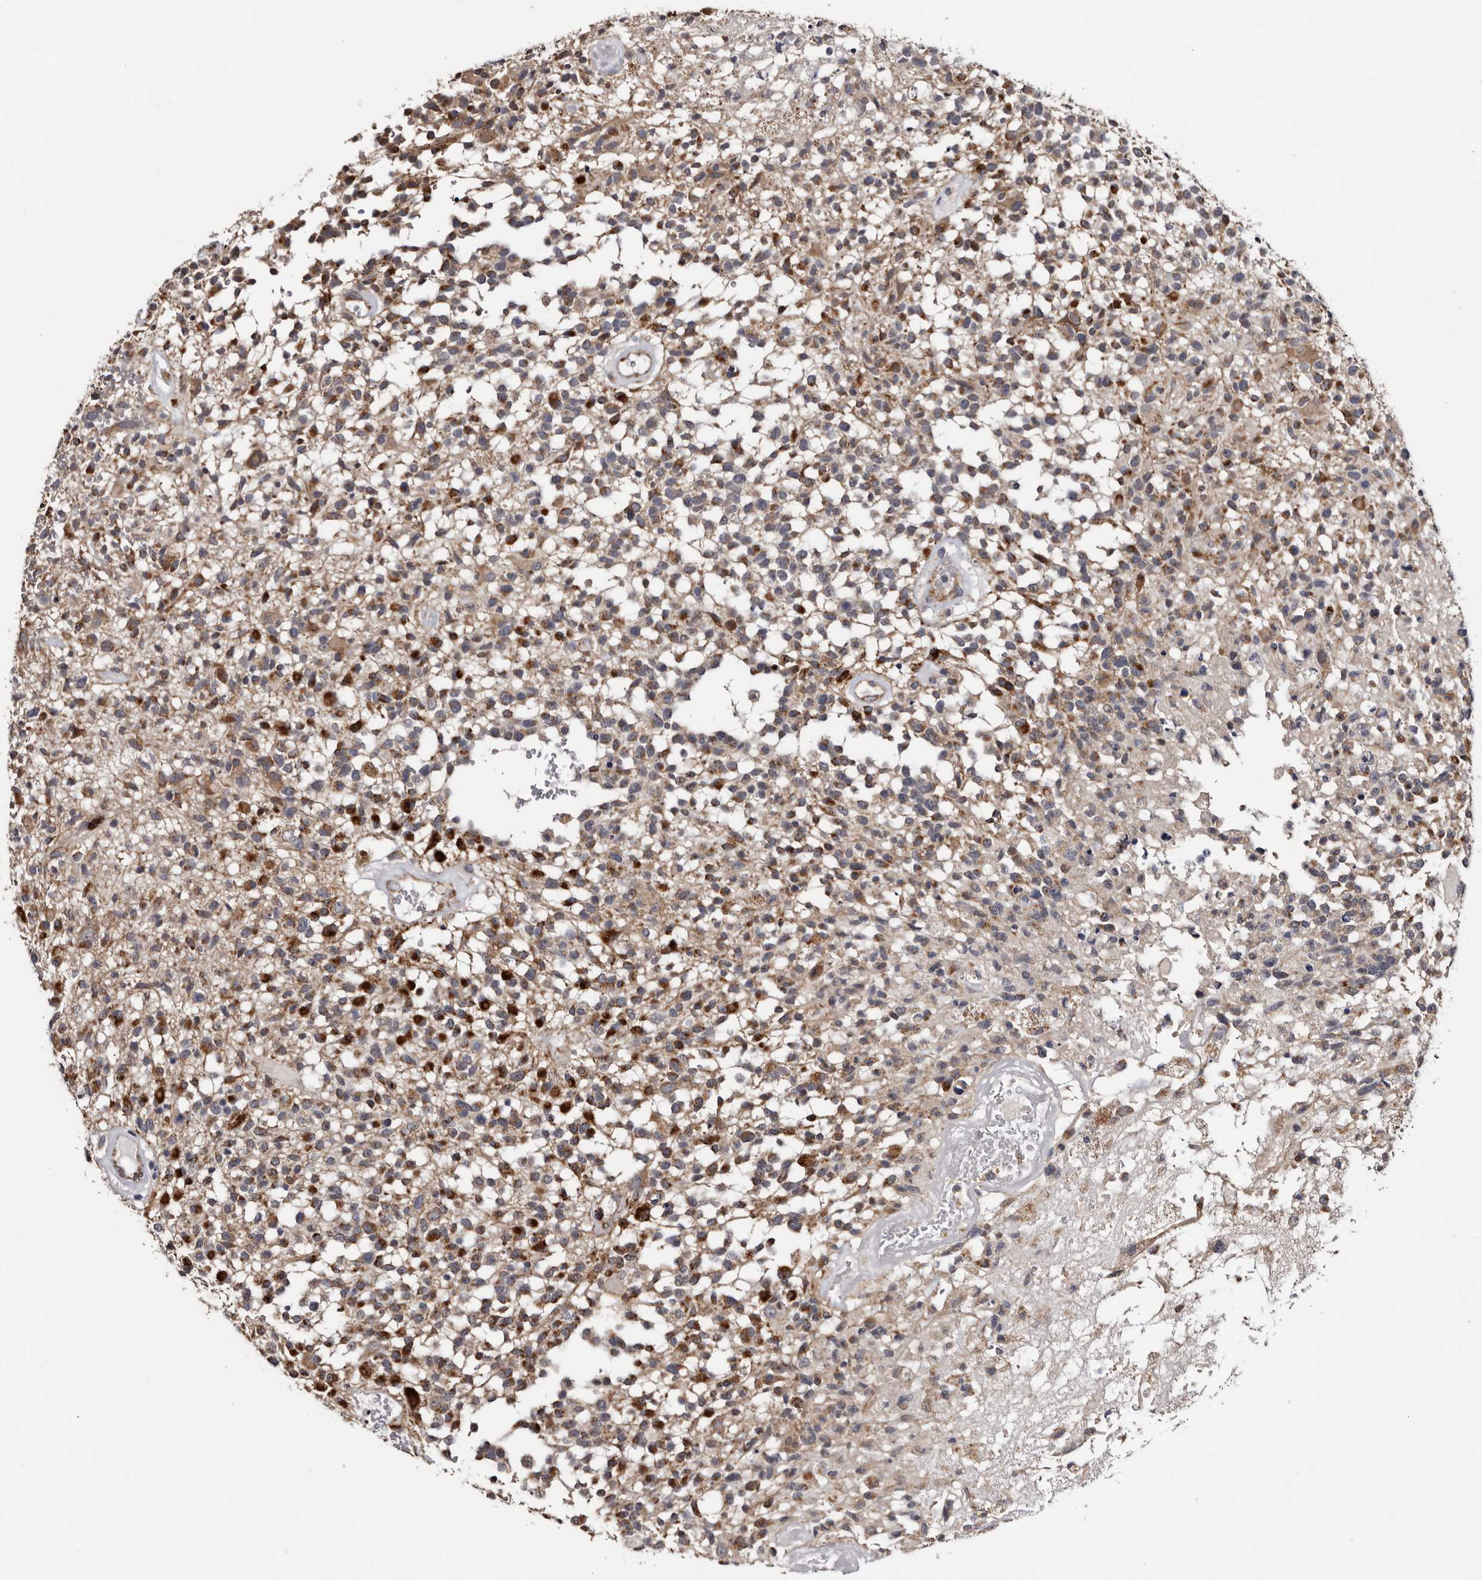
{"staining": {"intensity": "strong", "quantity": "<25%", "location": "cytoplasmic/membranous"}, "tissue": "glioma", "cell_type": "Tumor cells", "image_type": "cancer", "snomed": [{"axis": "morphology", "description": "Glioma, malignant, High grade"}, {"axis": "morphology", "description": "Glioblastoma, NOS"}, {"axis": "topography", "description": "Brain"}], "caption": "Glioma tissue shows strong cytoplasmic/membranous positivity in approximately <25% of tumor cells The staining was performed using DAB (3,3'-diaminobenzidine), with brown indicating positive protein expression. Nuclei are stained blue with hematoxylin.", "gene": "ARMCX2", "patient": {"sex": "male", "age": 60}}